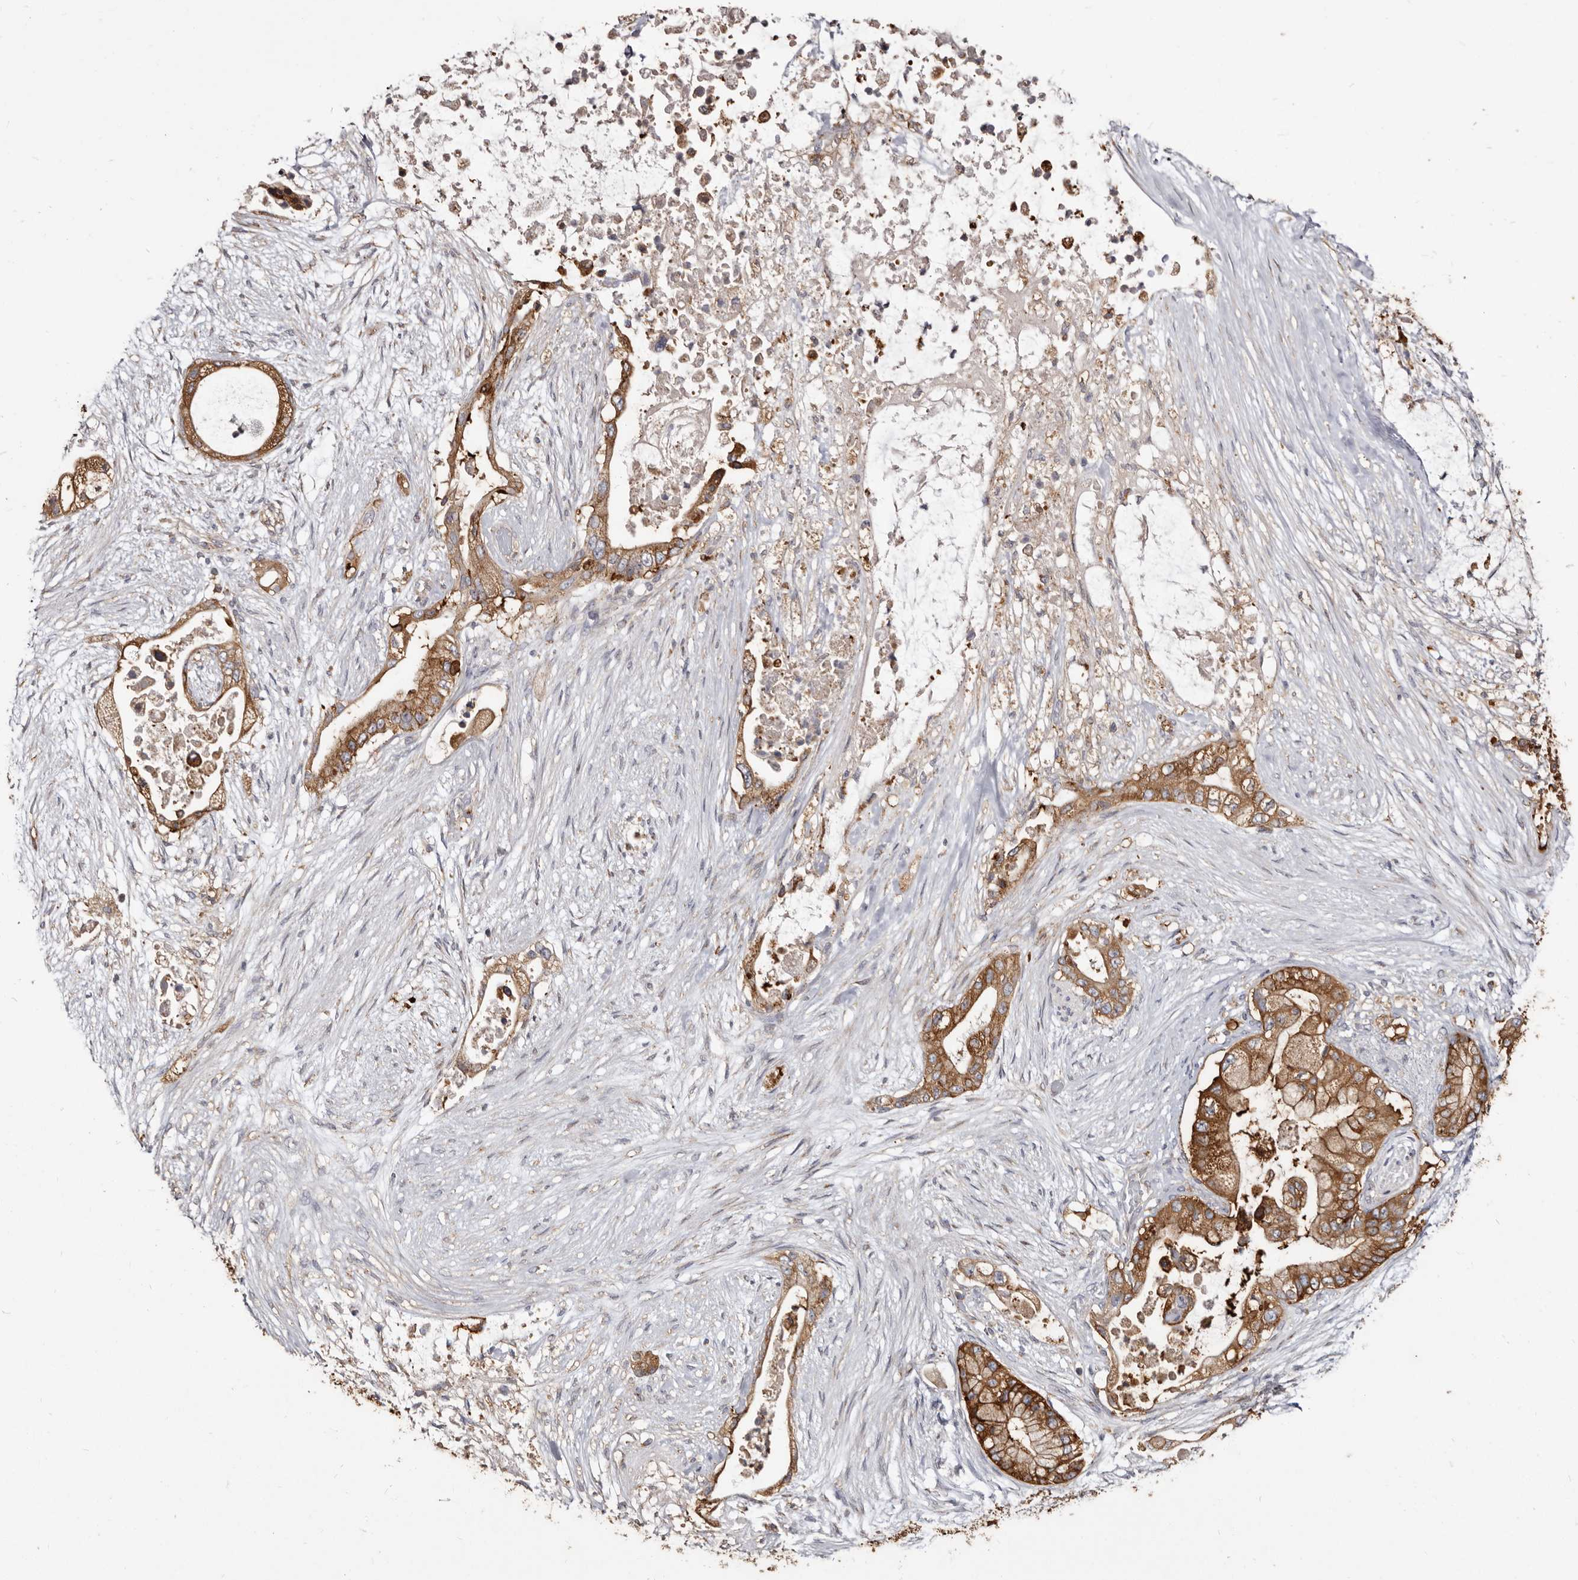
{"staining": {"intensity": "moderate", "quantity": ">75%", "location": "cytoplasmic/membranous"}, "tissue": "pancreatic cancer", "cell_type": "Tumor cells", "image_type": "cancer", "snomed": [{"axis": "morphology", "description": "Adenocarcinoma, NOS"}, {"axis": "topography", "description": "Pancreas"}], "caption": "Protein expression analysis of human pancreatic cancer (adenocarcinoma) reveals moderate cytoplasmic/membranous expression in about >75% of tumor cells.", "gene": "TPD52", "patient": {"sex": "male", "age": 53}}